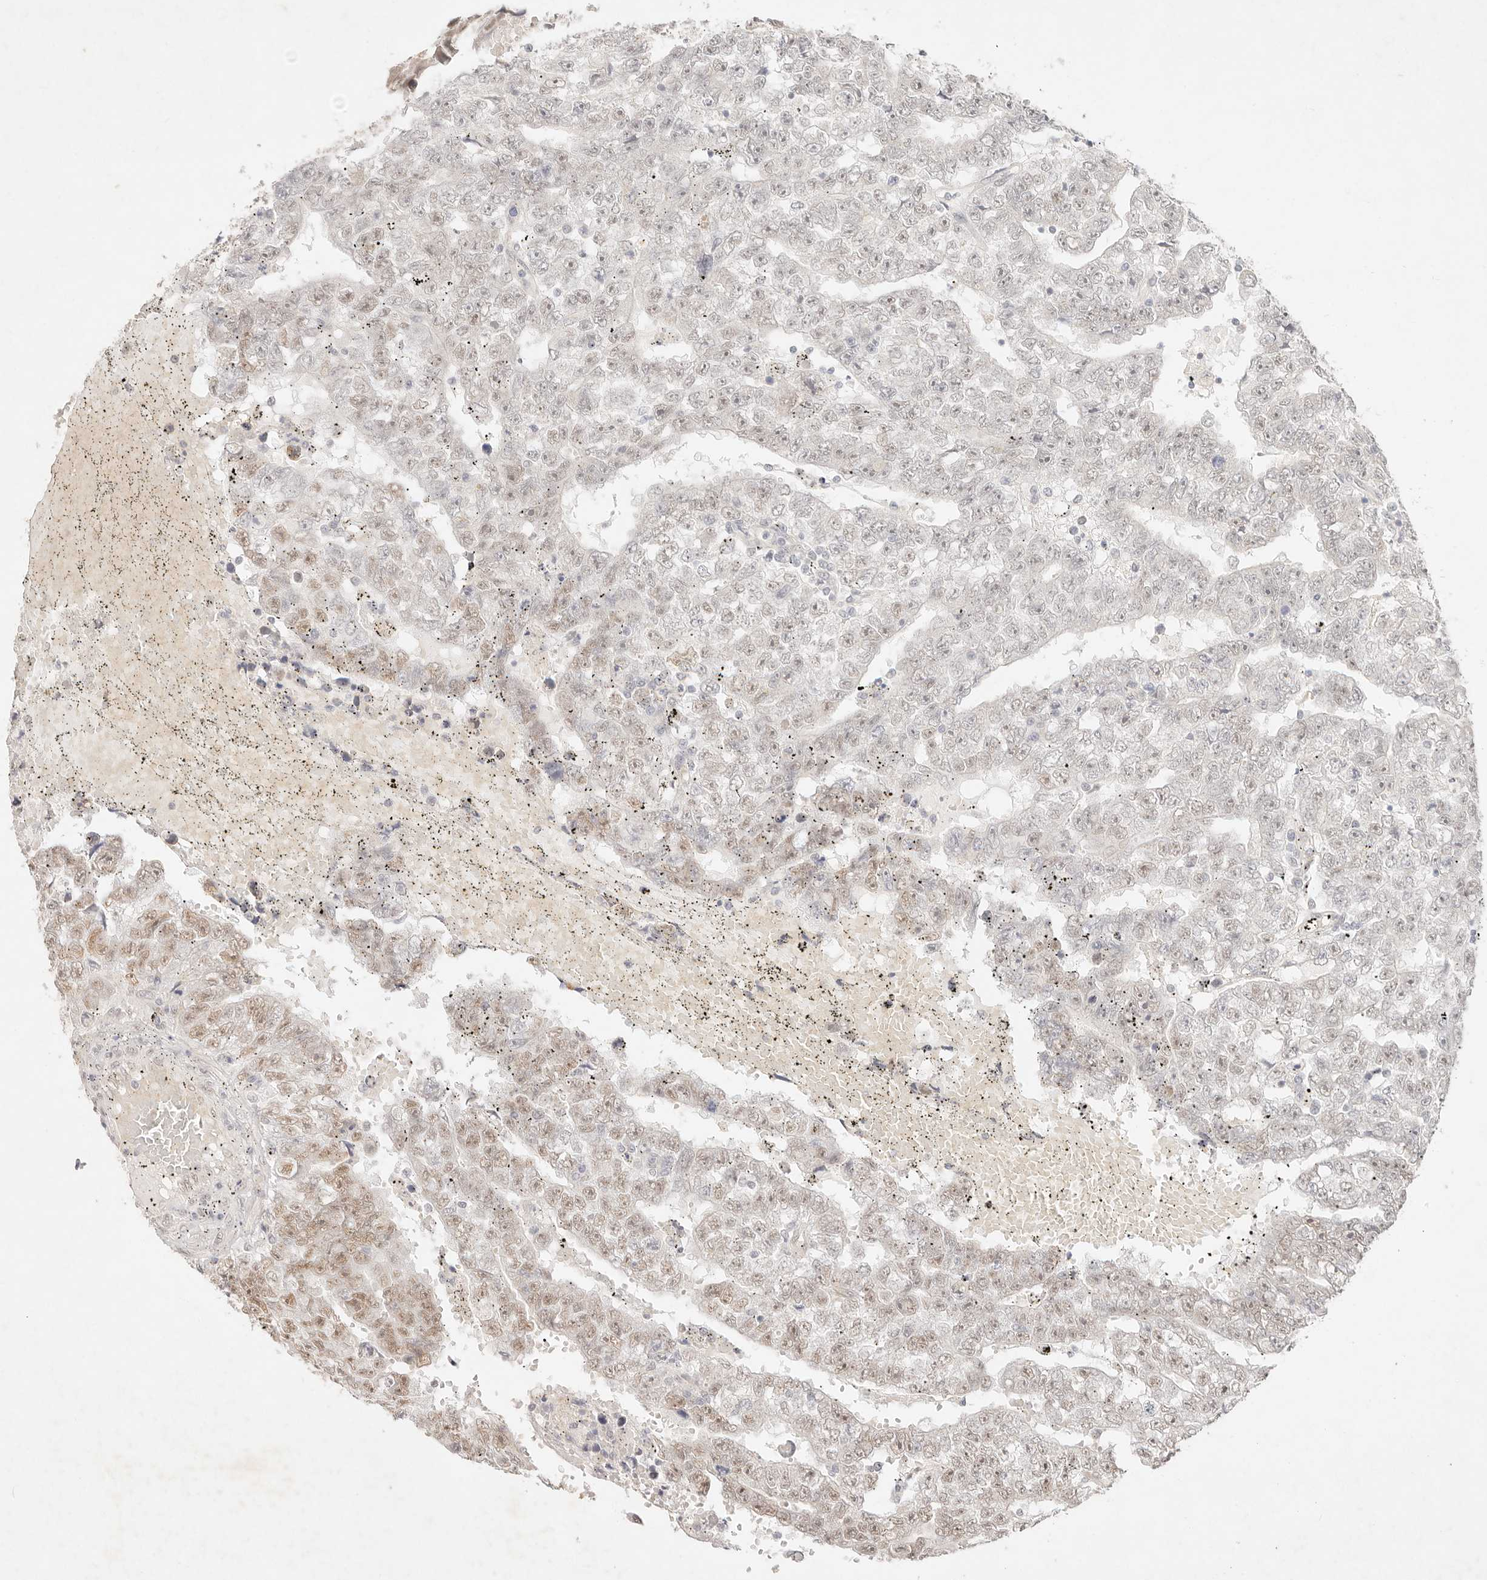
{"staining": {"intensity": "weak", "quantity": "<25%", "location": "nuclear"}, "tissue": "testis cancer", "cell_type": "Tumor cells", "image_type": "cancer", "snomed": [{"axis": "morphology", "description": "Carcinoma, Embryonal, NOS"}, {"axis": "topography", "description": "Testis"}], "caption": "Immunohistochemistry micrograph of neoplastic tissue: human testis embryonal carcinoma stained with DAB (3,3'-diaminobenzidine) displays no significant protein expression in tumor cells.", "gene": "GPR156", "patient": {"sex": "male", "age": 25}}